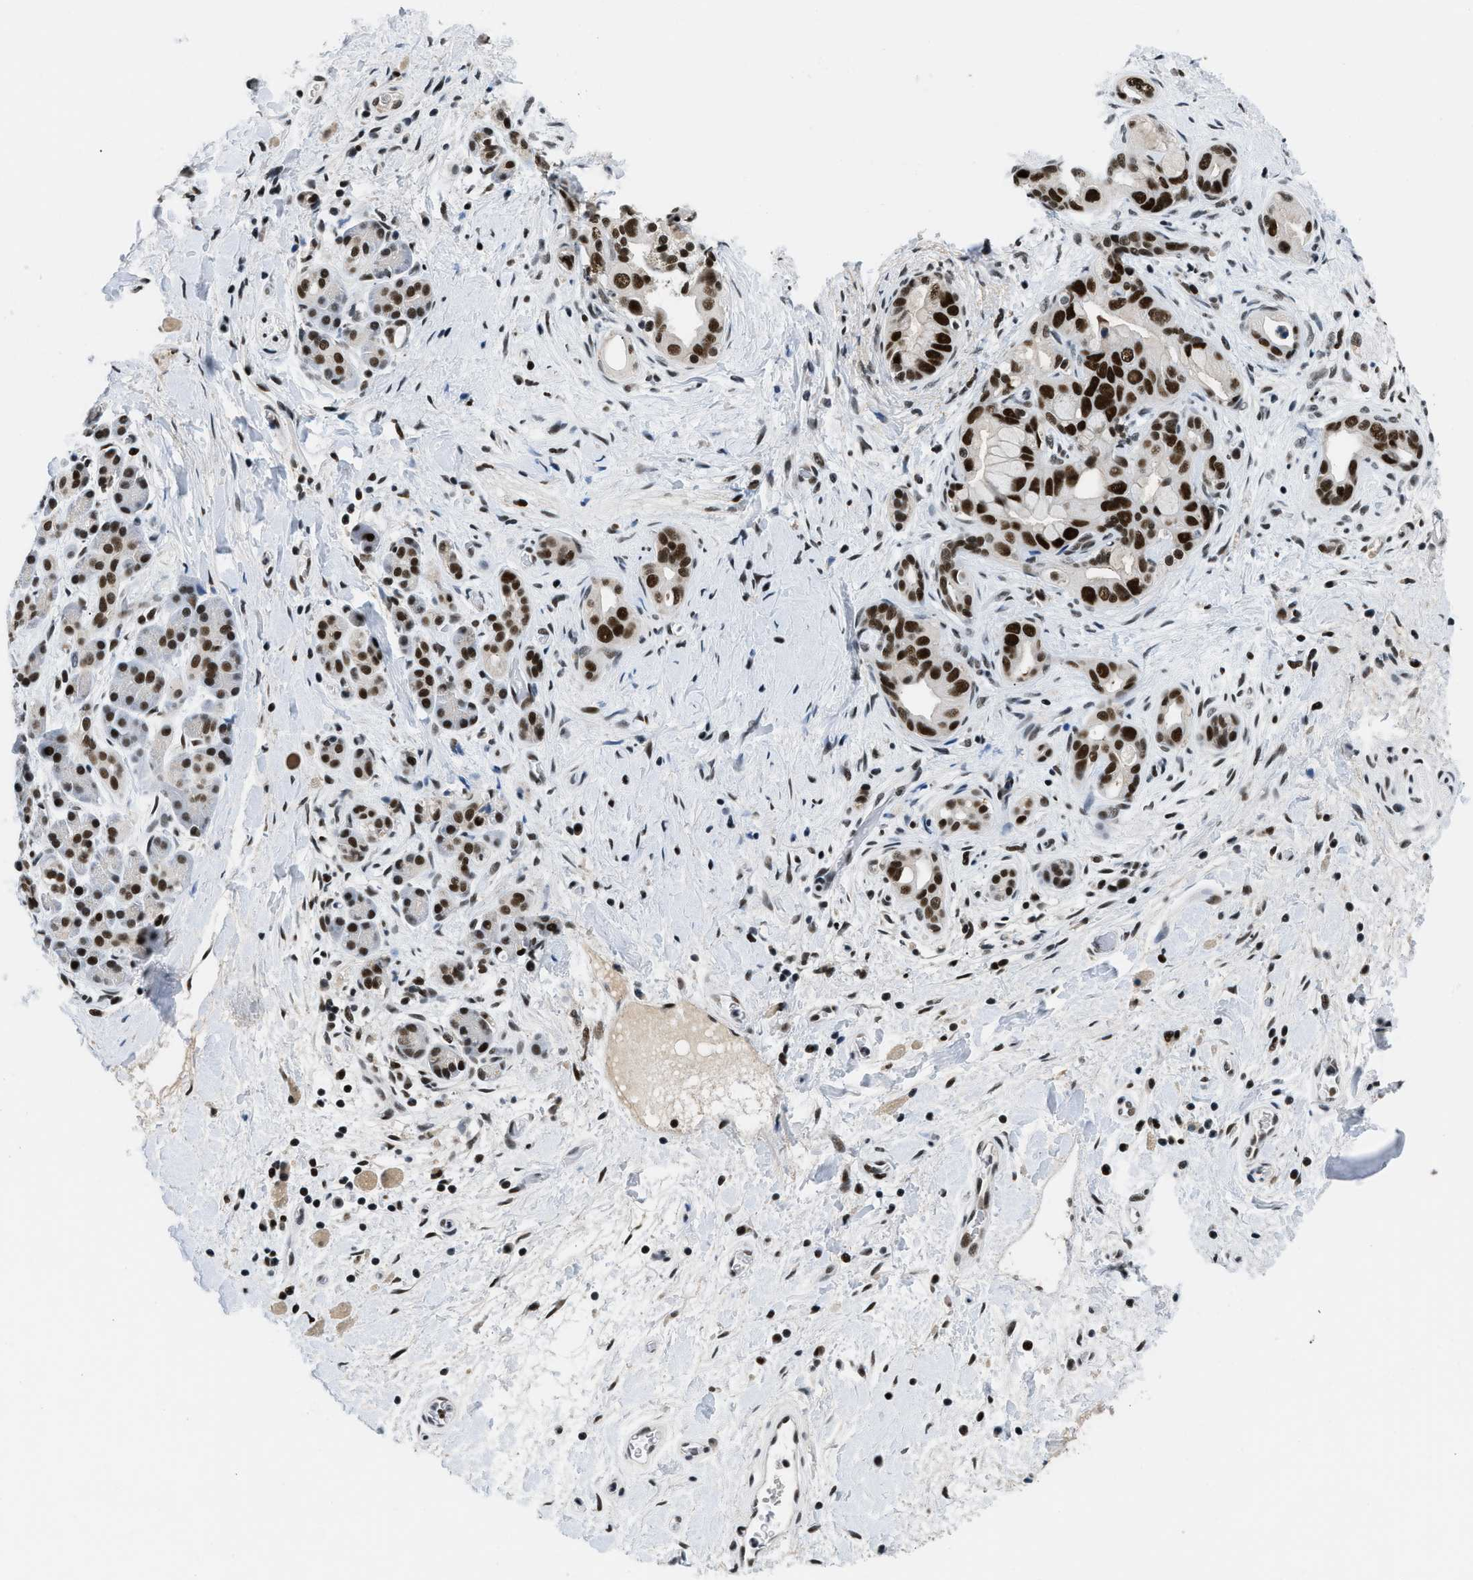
{"staining": {"intensity": "strong", "quantity": ">75%", "location": "nuclear"}, "tissue": "pancreatic cancer", "cell_type": "Tumor cells", "image_type": "cancer", "snomed": [{"axis": "morphology", "description": "Adenocarcinoma, NOS"}, {"axis": "topography", "description": "Pancreas"}], "caption": "Tumor cells exhibit high levels of strong nuclear expression in approximately >75% of cells in pancreatic cancer. (IHC, brightfield microscopy, high magnification).", "gene": "KDM3B", "patient": {"sex": "male", "age": 55}}